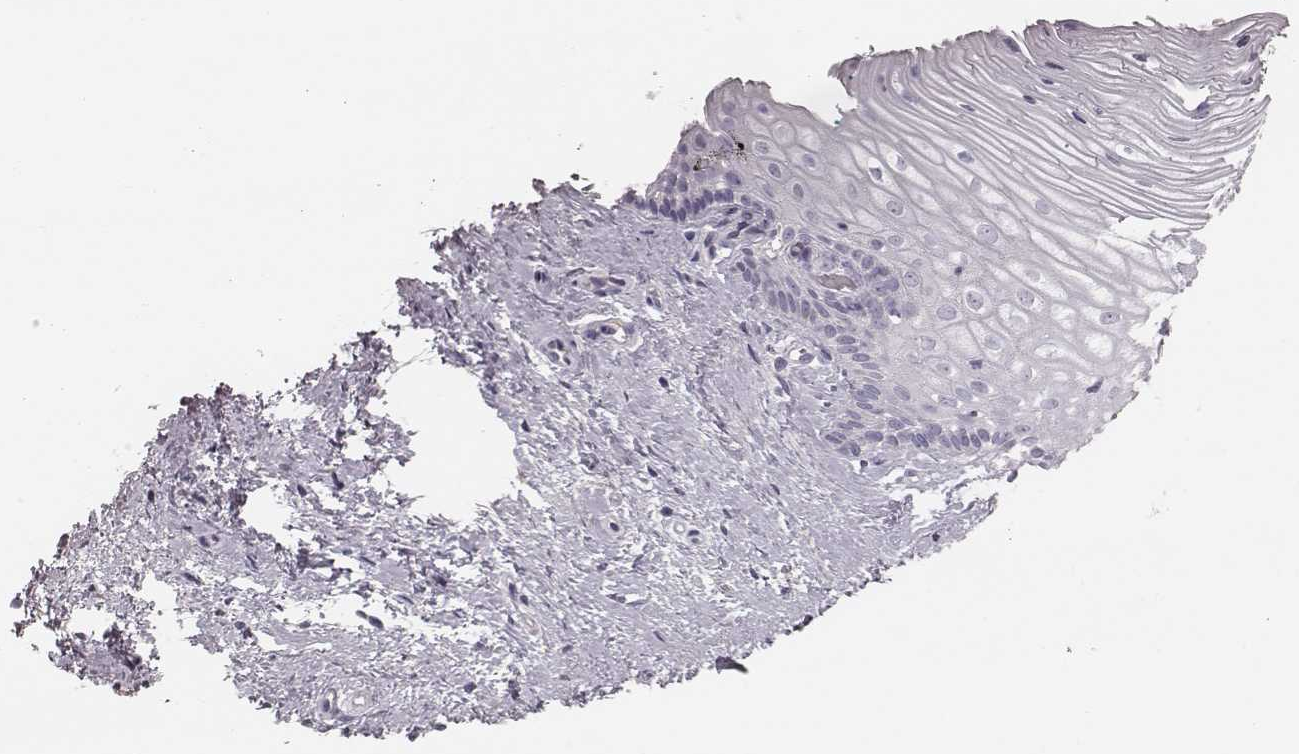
{"staining": {"intensity": "negative", "quantity": "none", "location": "none"}, "tissue": "cervix", "cell_type": "Glandular cells", "image_type": "normal", "snomed": [{"axis": "morphology", "description": "Normal tissue, NOS"}, {"axis": "topography", "description": "Cervix"}], "caption": "This is an immunohistochemistry image of benign human cervix. There is no positivity in glandular cells.", "gene": "ZP4", "patient": {"sex": "female", "age": 40}}